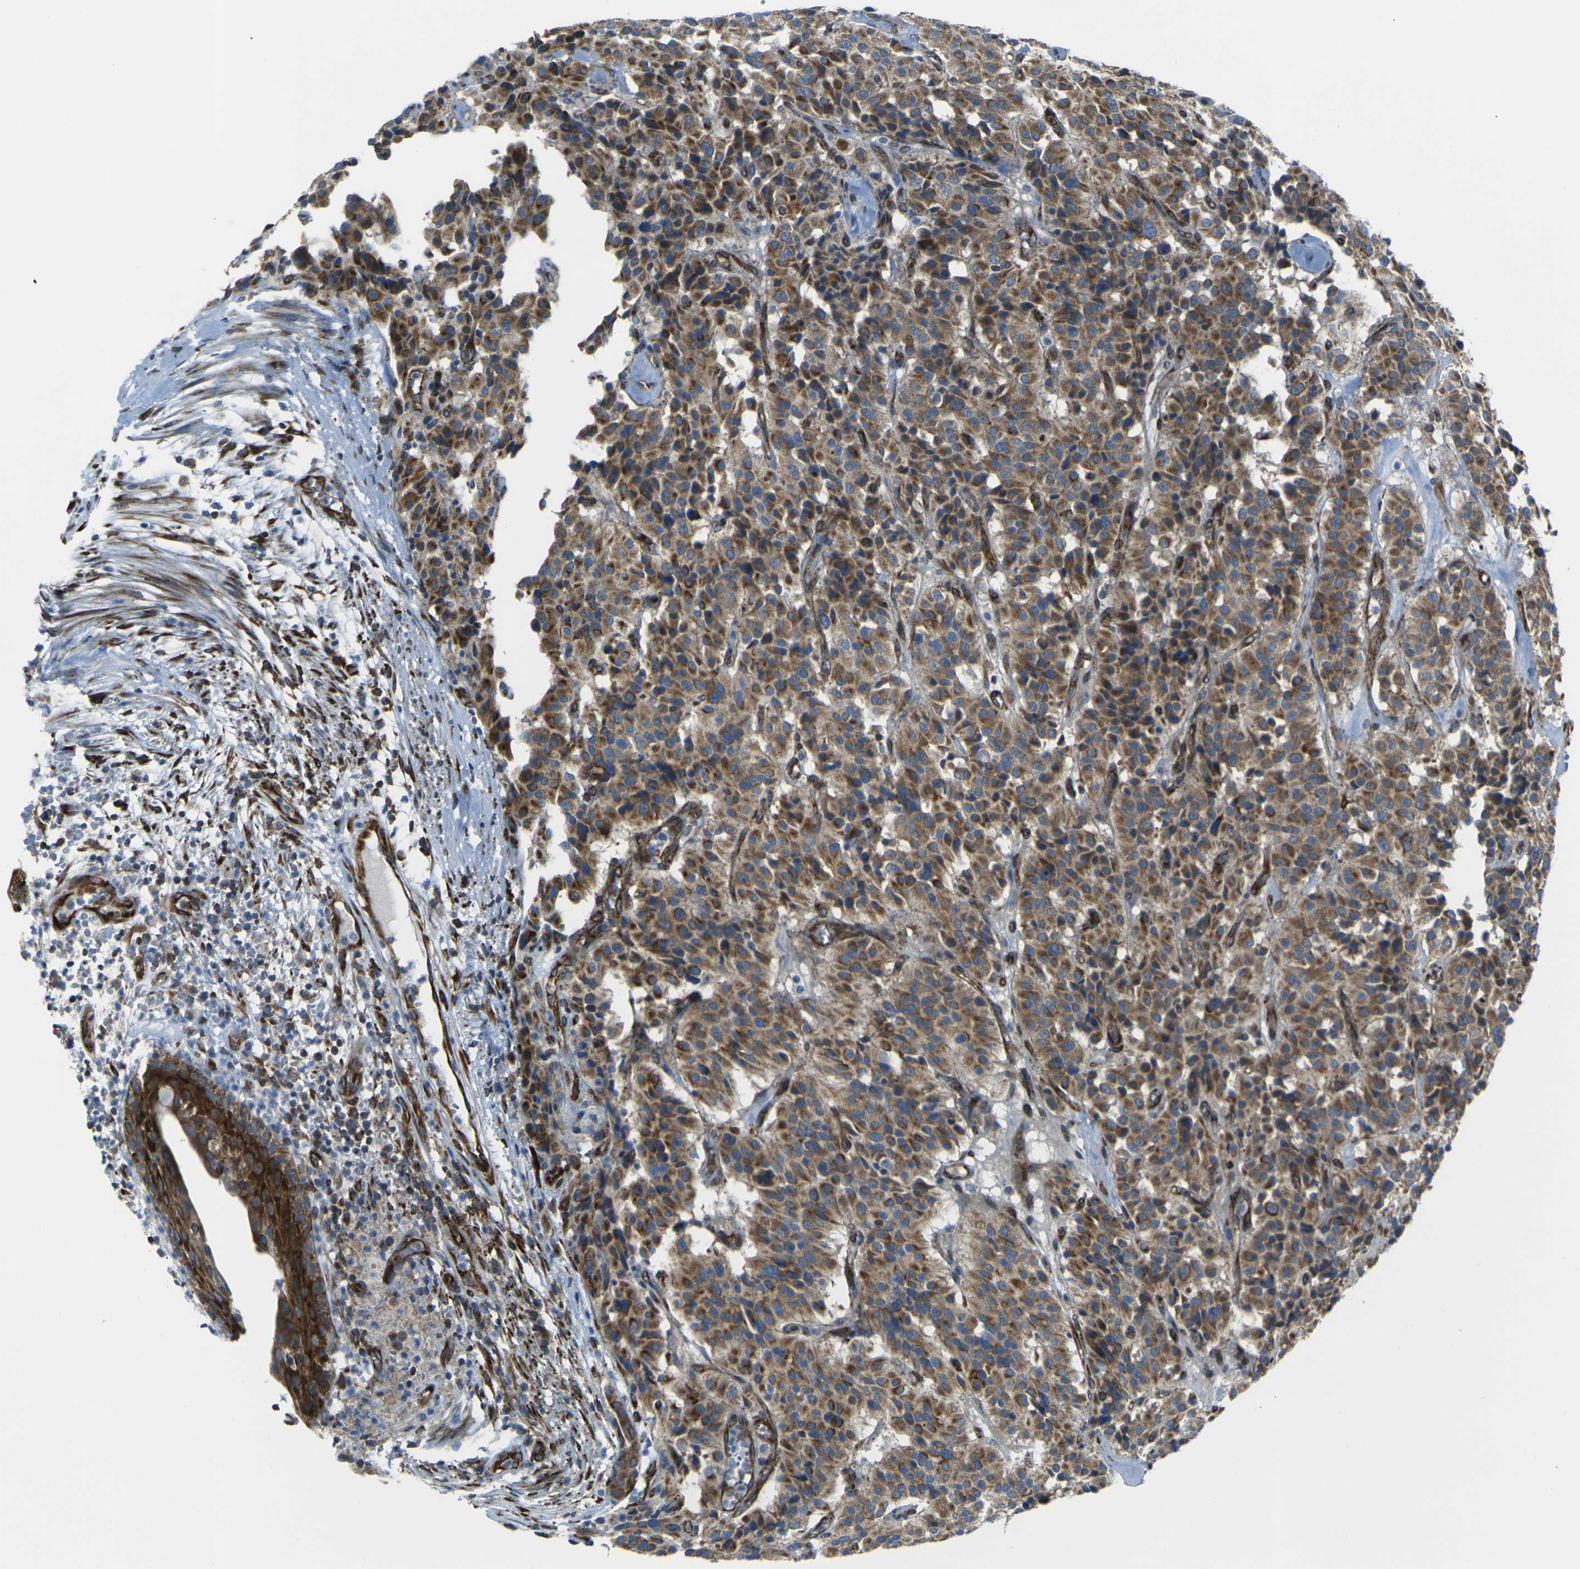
{"staining": {"intensity": "moderate", "quantity": ">75%", "location": "cytoplasmic/membranous"}, "tissue": "carcinoid", "cell_type": "Tumor cells", "image_type": "cancer", "snomed": [{"axis": "morphology", "description": "Carcinoid, malignant, NOS"}, {"axis": "topography", "description": "Lung"}], "caption": "Tumor cells demonstrate moderate cytoplasmic/membranous staining in about >75% of cells in carcinoid (malignant). The staining is performed using DAB (3,3'-diaminobenzidine) brown chromogen to label protein expression. The nuclei are counter-stained blue using hematoxylin.", "gene": "CELSR2", "patient": {"sex": "male", "age": 30}}